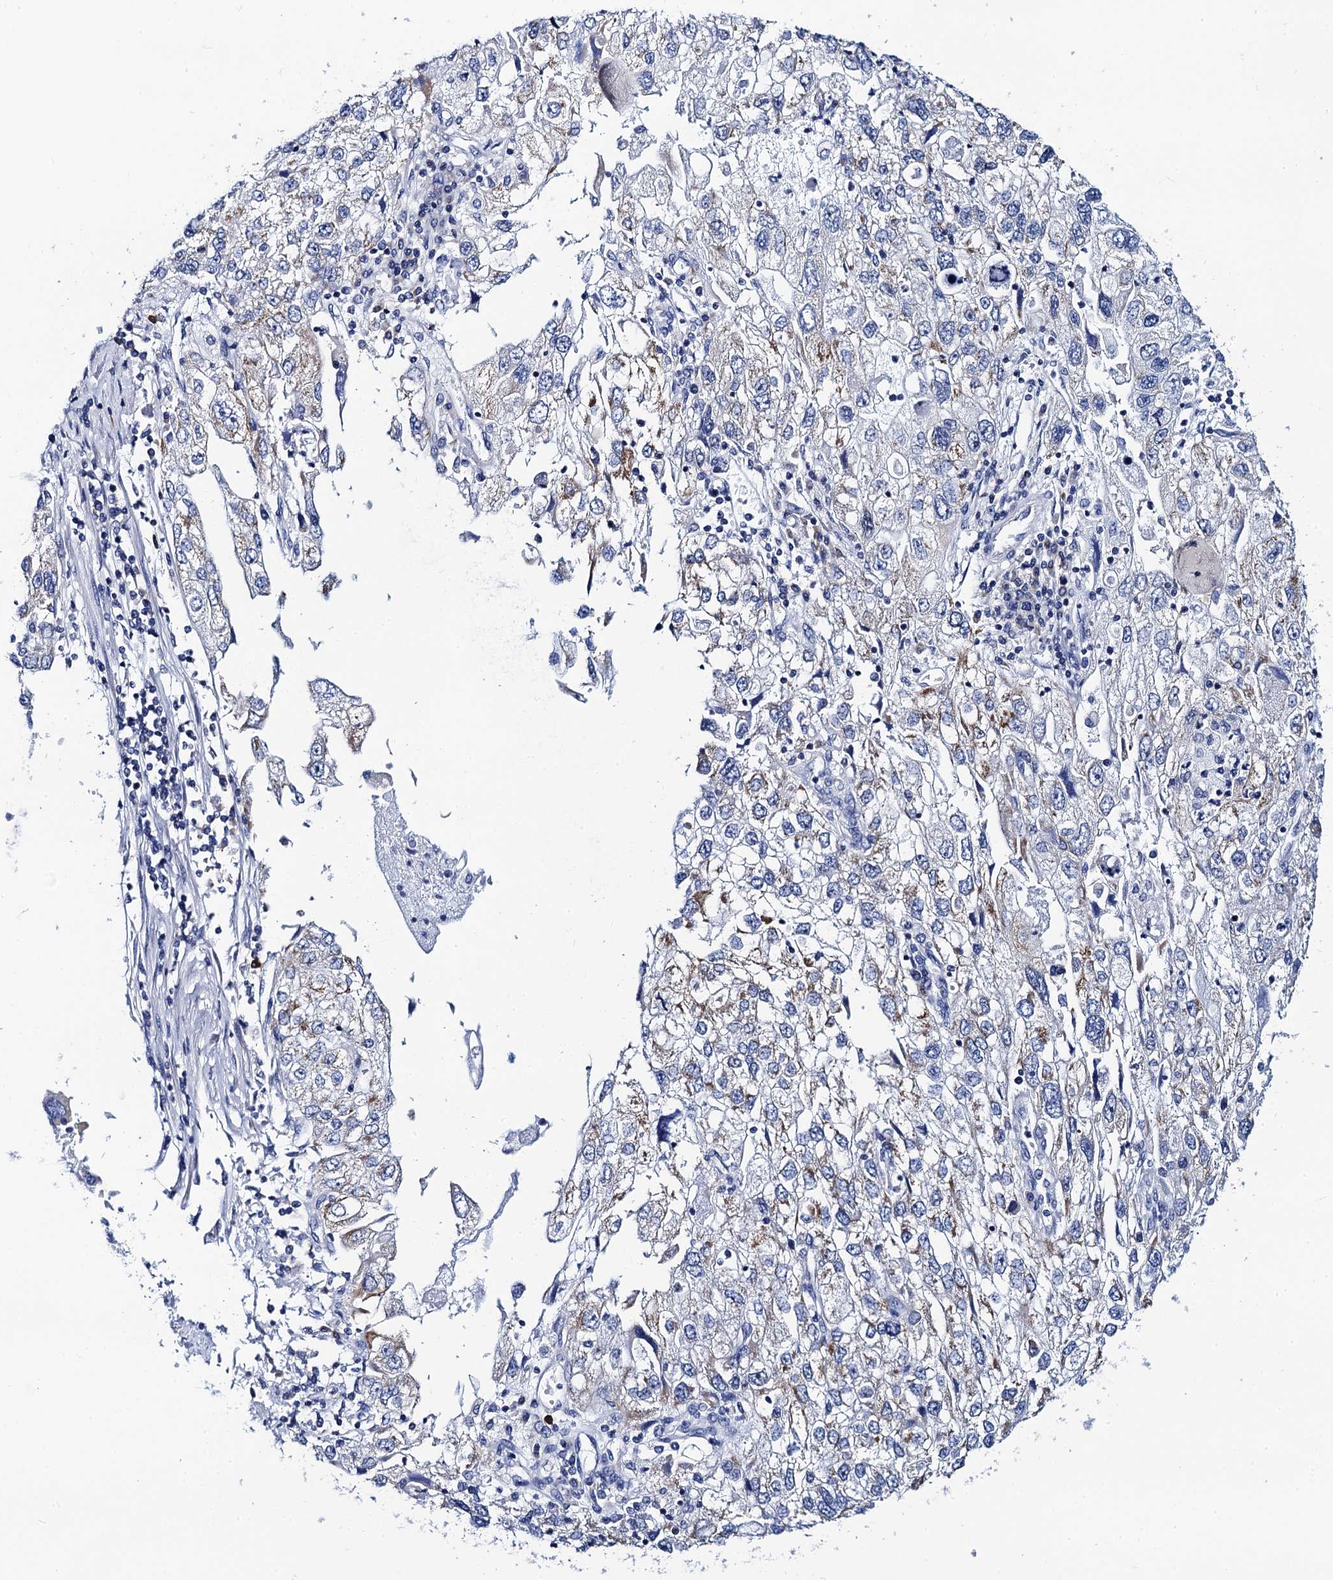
{"staining": {"intensity": "weak", "quantity": "<25%", "location": "cytoplasmic/membranous"}, "tissue": "endometrial cancer", "cell_type": "Tumor cells", "image_type": "cancer", "snomed": [{"axis": "morphology", "description": "Adenocarcinoma, NOS"}, {"axis": "topography", "description": "Endometrium"}], "caption": "IHC micrograph of human endometrial cancer stained for a protein (brown), which demonstrates no expression in tumor cells. The staining is performed using DAB brown chromogen with nuclei counter-stained in using hematoxylin.", "gene": "ACADSB", "patient": {"sex": "female", "age": 49}}